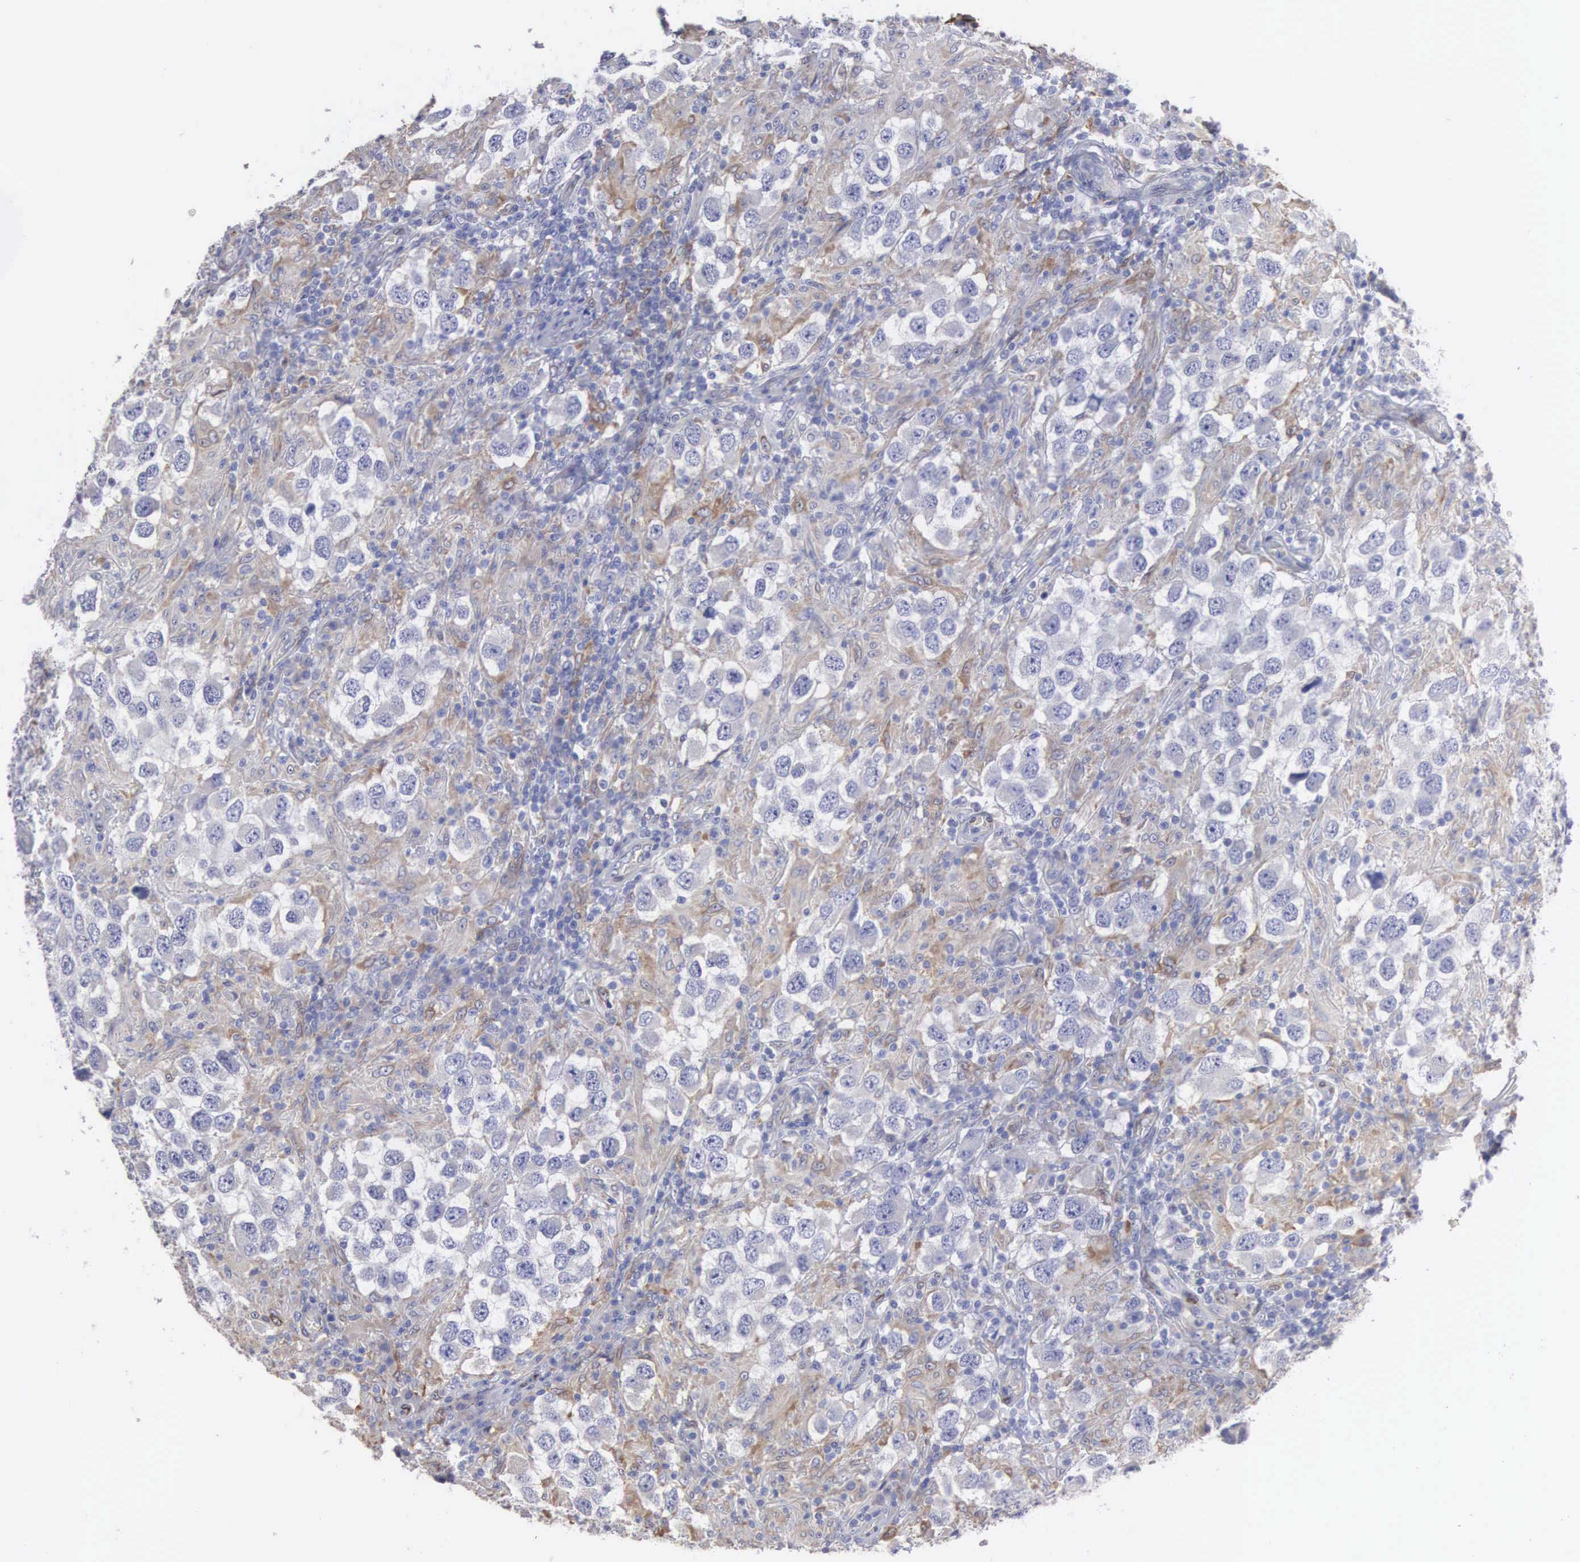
{"staining": {"intensity": "weak", "quantity": "<25%", "location": "cytoplasmic/membranous"}, "tissue": "testis cancer", "cell_type": "Tumor cells", "image_type": "cancer", "snomed": [{"axis": "morphology", "description": "Carcinoma, Embryonal, NOS"}, {"axis": "topography", "description": "Testis"}], "caption": "This is an immunohistochemistry histopathology image of human embryonal carcinoma (testis). There is no positivity in tumor cells.", "gene": "LIN52", "patient": {"sex": "male", "age": 21}}